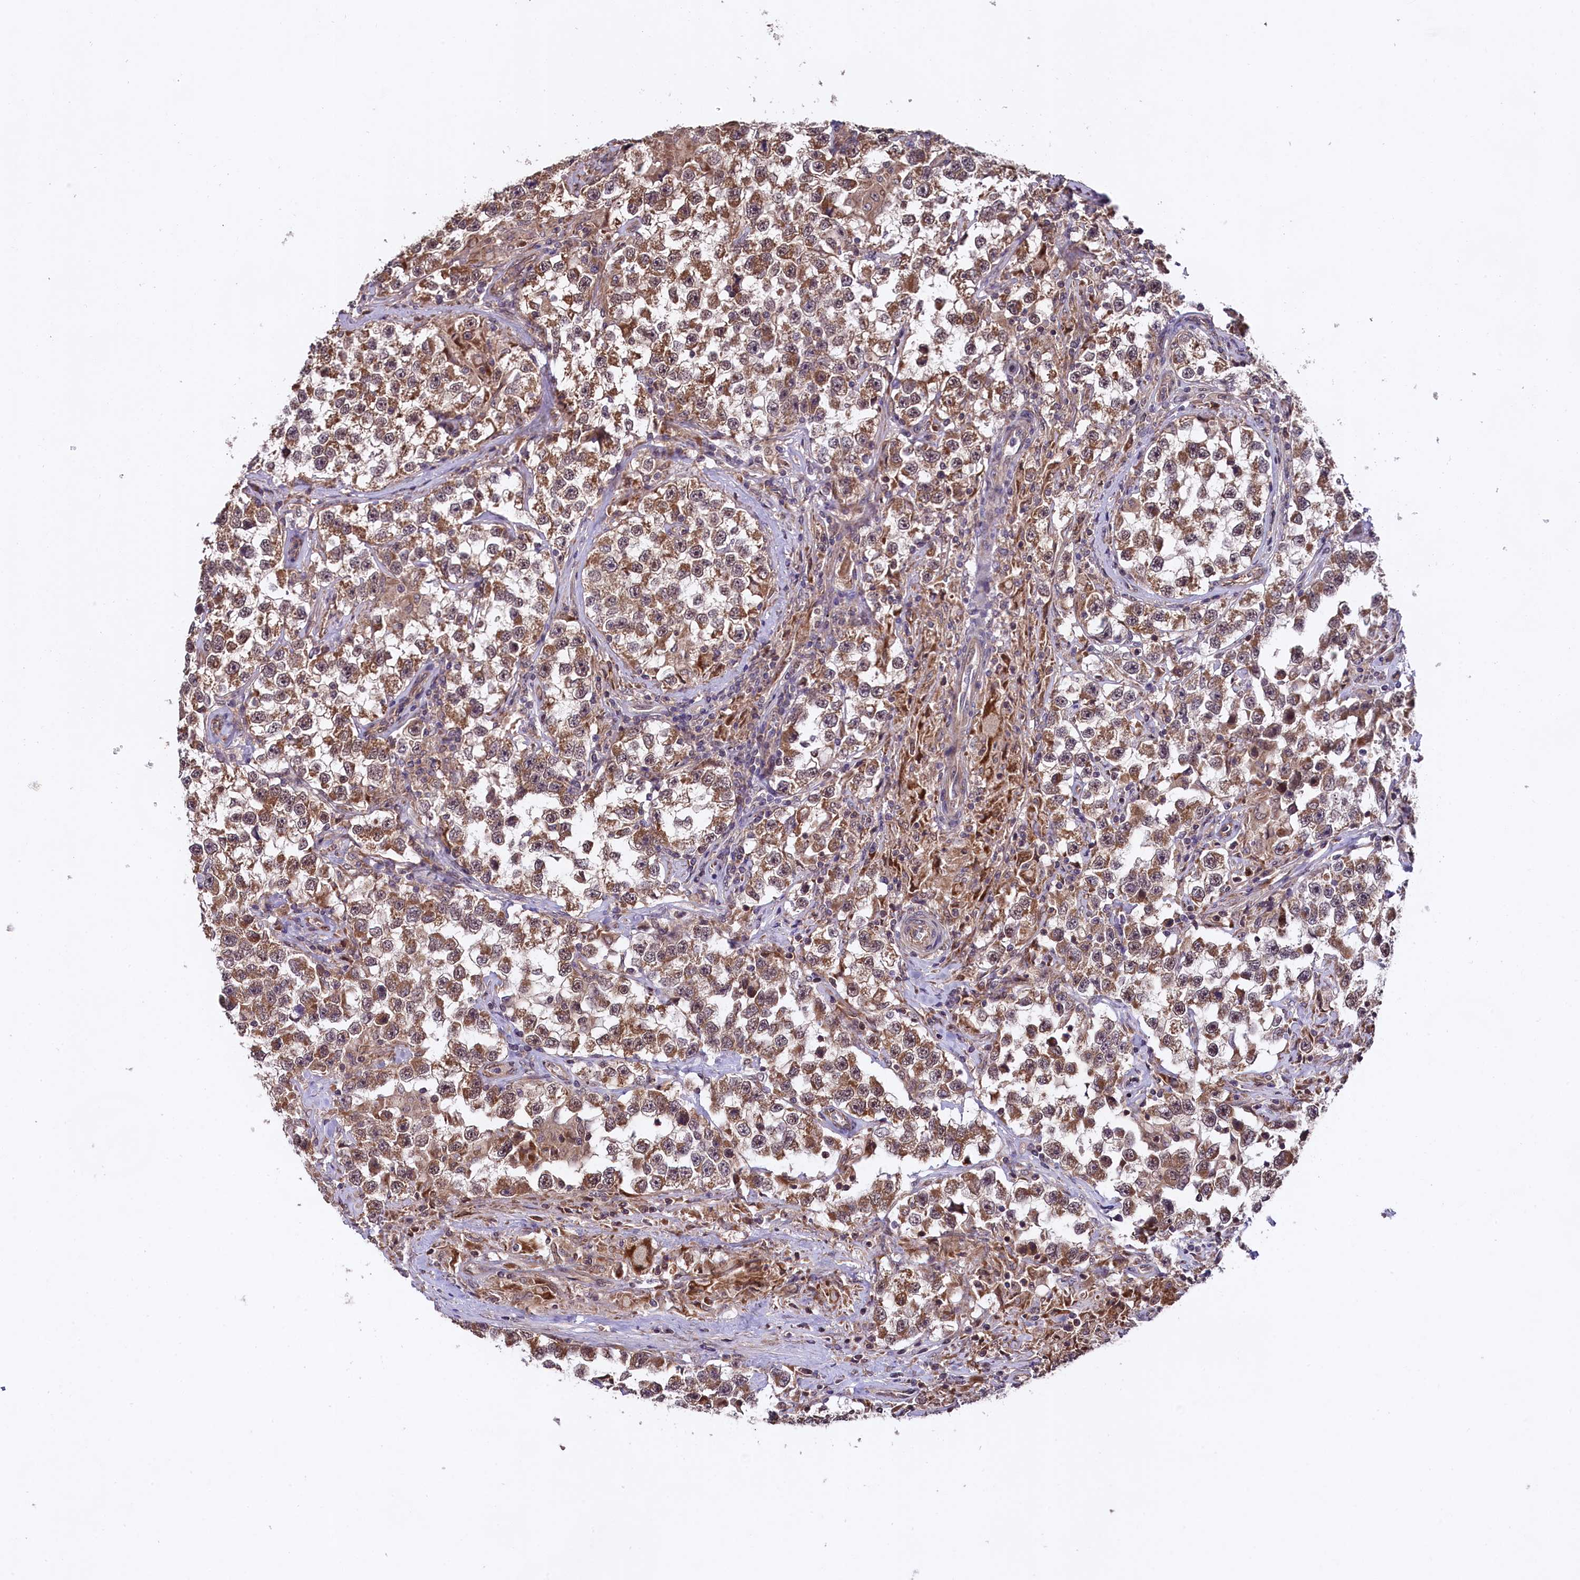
{"staining": {"intensity": "moderate", "quantity": ">75%", "location": "cytoplasmic/membranous"}, "tissue": "testis cancer", "cell_type": "Tumor cells", "image_type": "cancer", "snomed": [{"axis": "morphology", "description": "Seminoma, NOS"}, {"axis": "topography", "description": "Testis"}], "caption": "Tumor cells reveal moderate cytoplasmic/membranous positivity in about >75% of cells in testis seminoma. The staining was performed using DAB, with brown indicating positive protein expression. Nuclei are stained blue with hematoxylin.", "gene": "DOHH", "patient": {"sex": "male", "age": 46}}